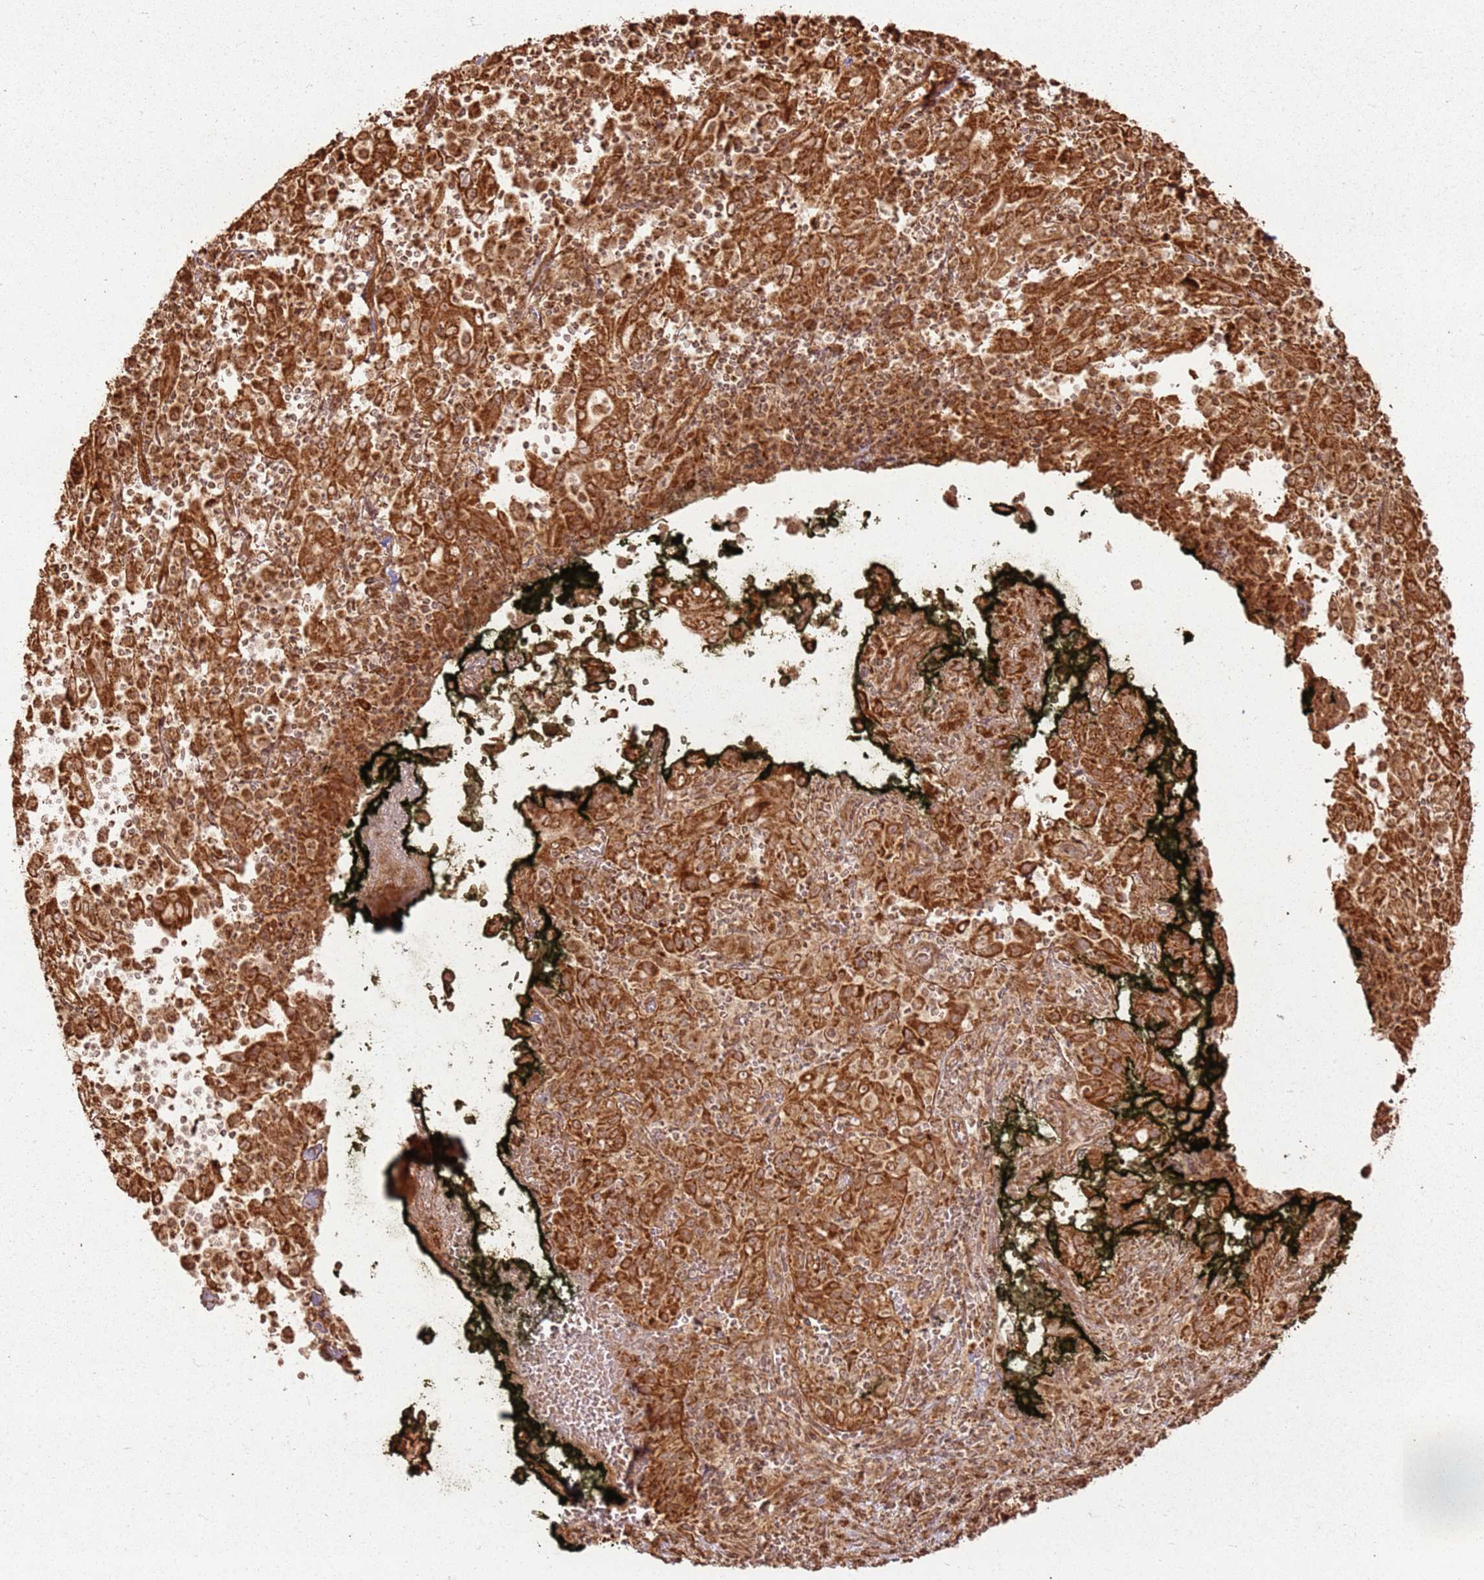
{"staining": {"intensity": "strong", "quantity": ">75%", "location": "cytoplasmic/membranous"}, "tissue": "pancreatic cancer", "cell_type": "Tumor cells", "image_type": "cancer", "snomed": [{"axis": "morphology", "description": "Adenocarcinoma, NOS"}, {"axis": "topography", "description": "Pancreas"}], "caption": "Protein expression analysis of human pancreatic adenocarcinoma reveals strong cytoplasmic/membranous positivity in approximately >75% of tumor cells.", "gene": "MRPS6", "patient": {"sex": "male", "age": 63}}